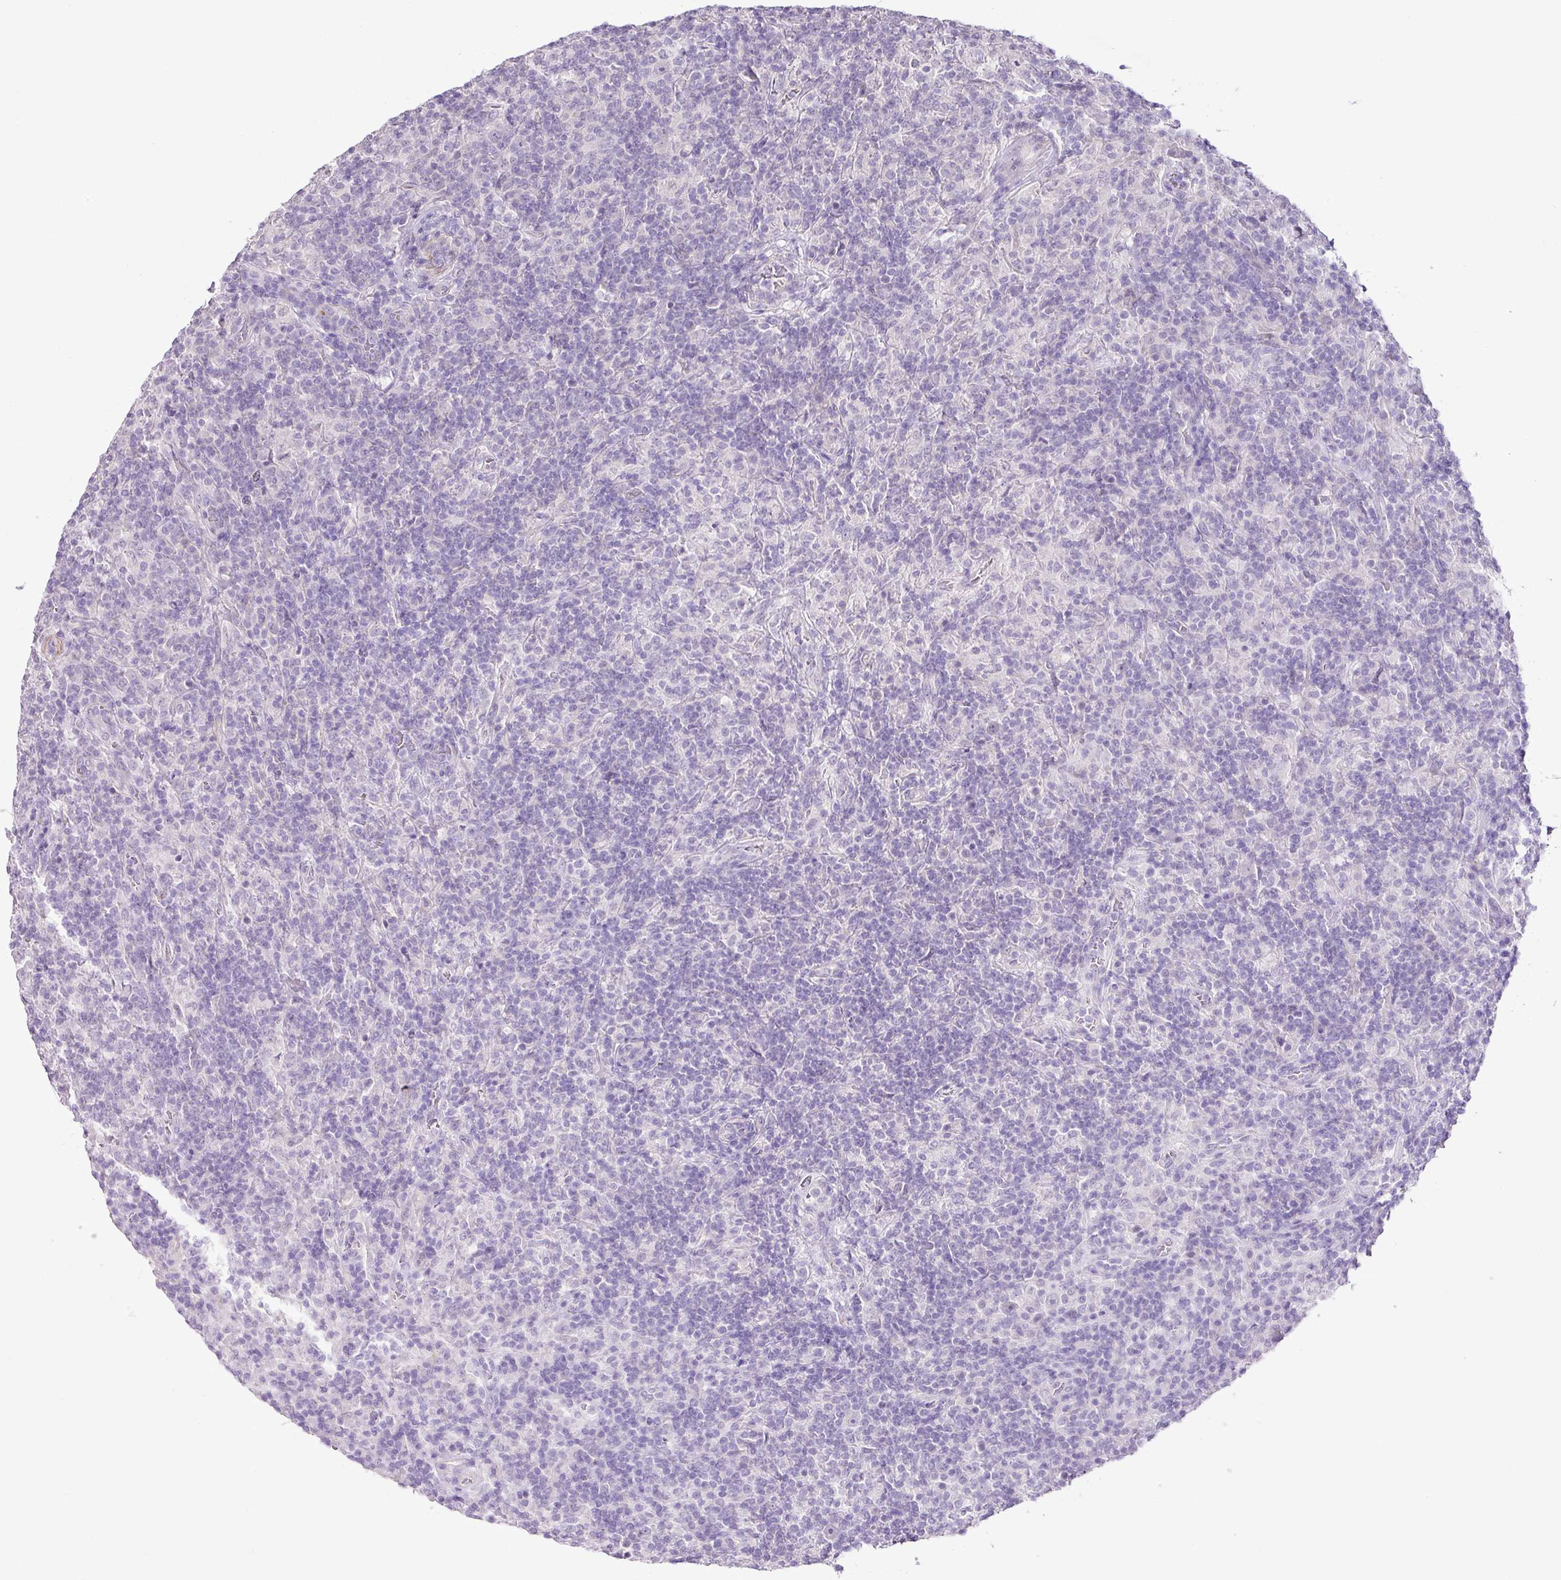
{"staining": {"intensity": "negative", "quantity": "none", "location": "none"}, "tissue": "lymphoma", "cell_type": "Tumor cells", "image_type": "cancer", "snomed": [{"axis": "morphology", "description": "Hodgkin's disease, NOS"}, {"axis": "topography", "description": "Lymph node"}], "caption": "Tumor cells show no significant expression in lymphoma.", "gene": "DIP2A", "patient": {"sex": "male", "age": 70}}